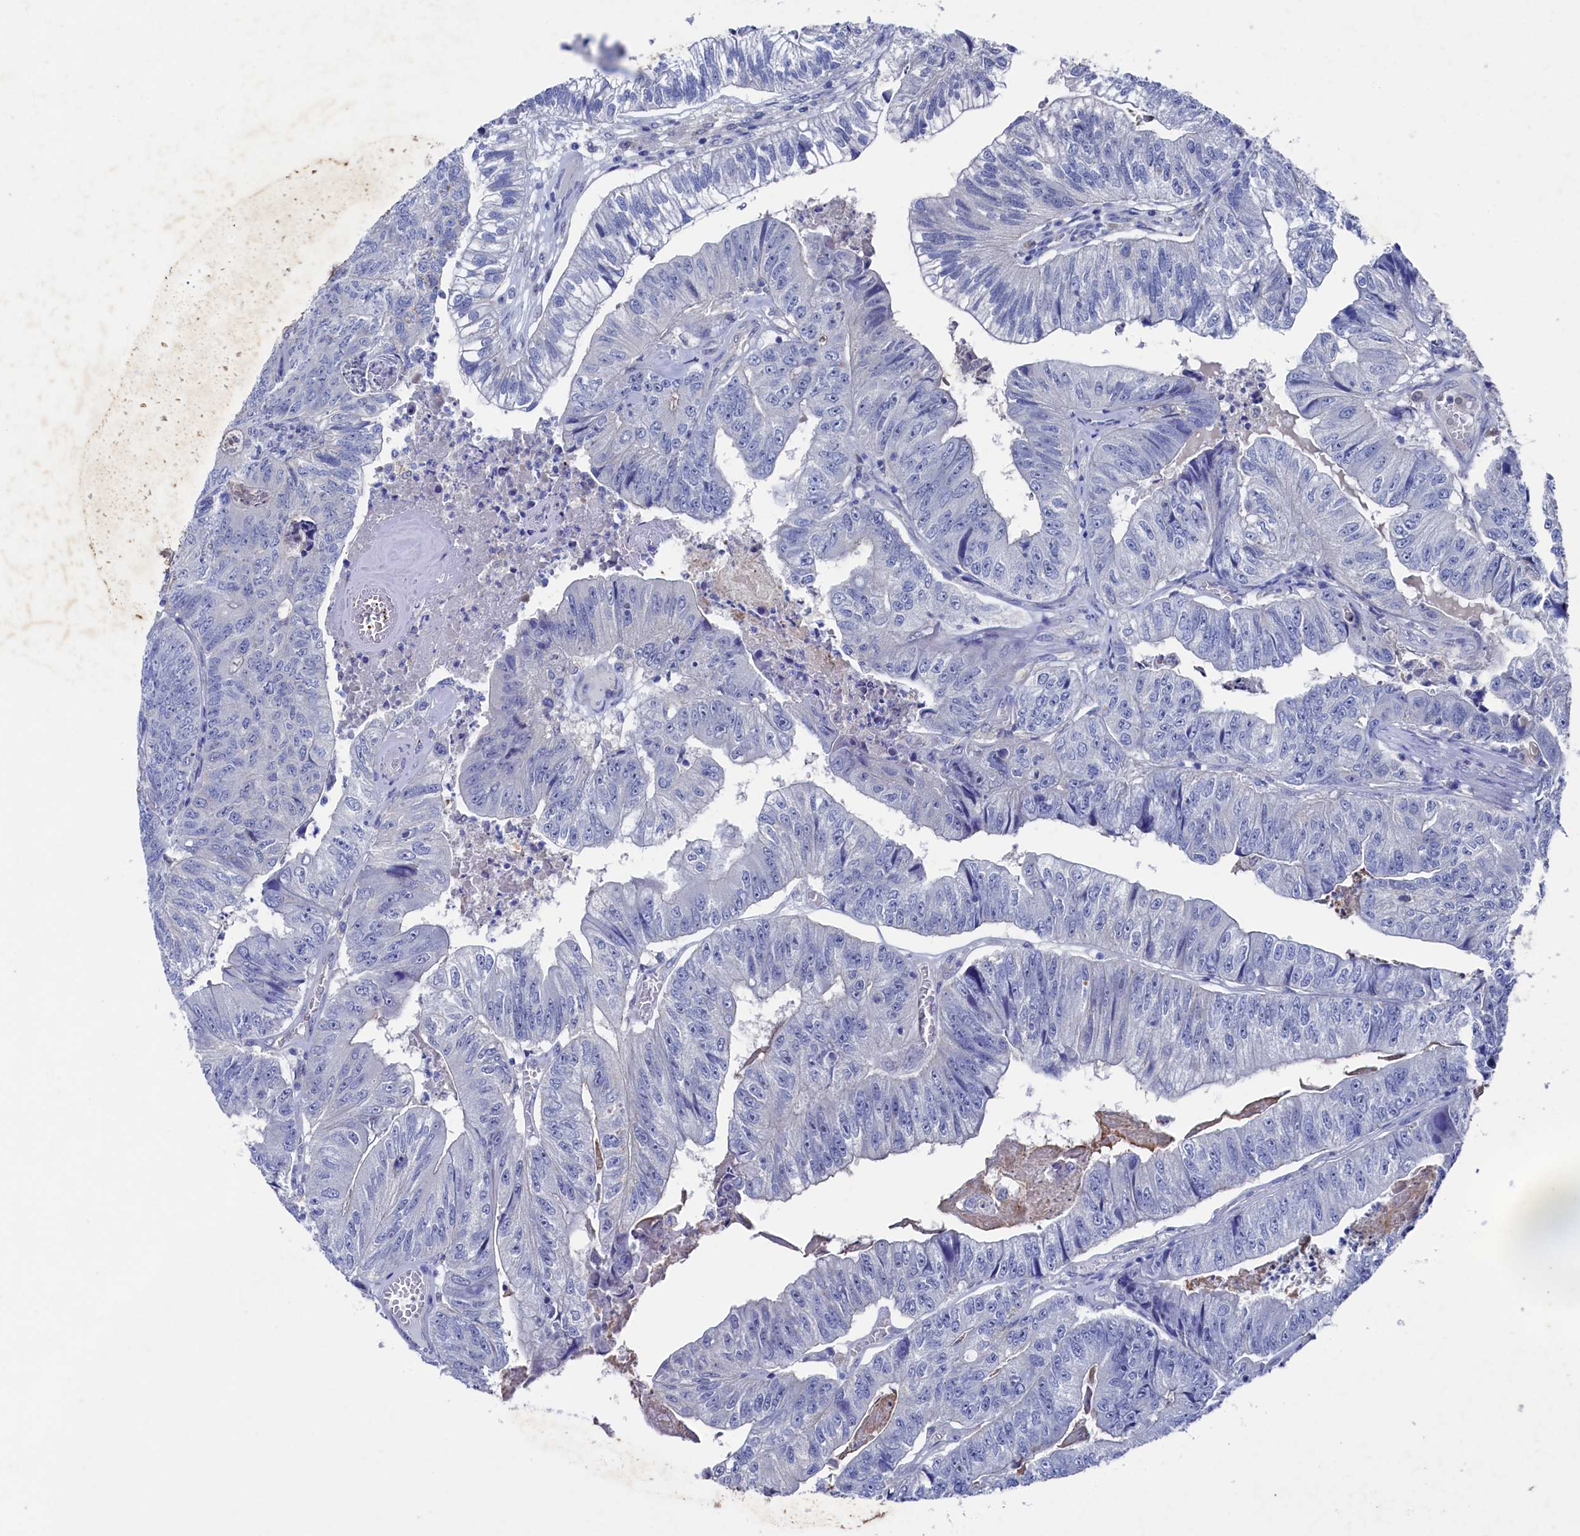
{"staining": {"intensity": "negative", "quantity": "none", "location": "none"}, "tissue": "colorectal cancer", "cell_type": "Tumor cells", "image_type": "cancer", "snomed": [{"axis": "morphology", "description": "Adenocarcinoma, NOS"}, {"axis": "topography", "description": "Colon"}], "caption": "Colorectal adenocarcinoma stained for a protein using IHC displays no positivity tumor cells.", "gene": "RNH1", "patient": {"sex": "female", "age": 67}}